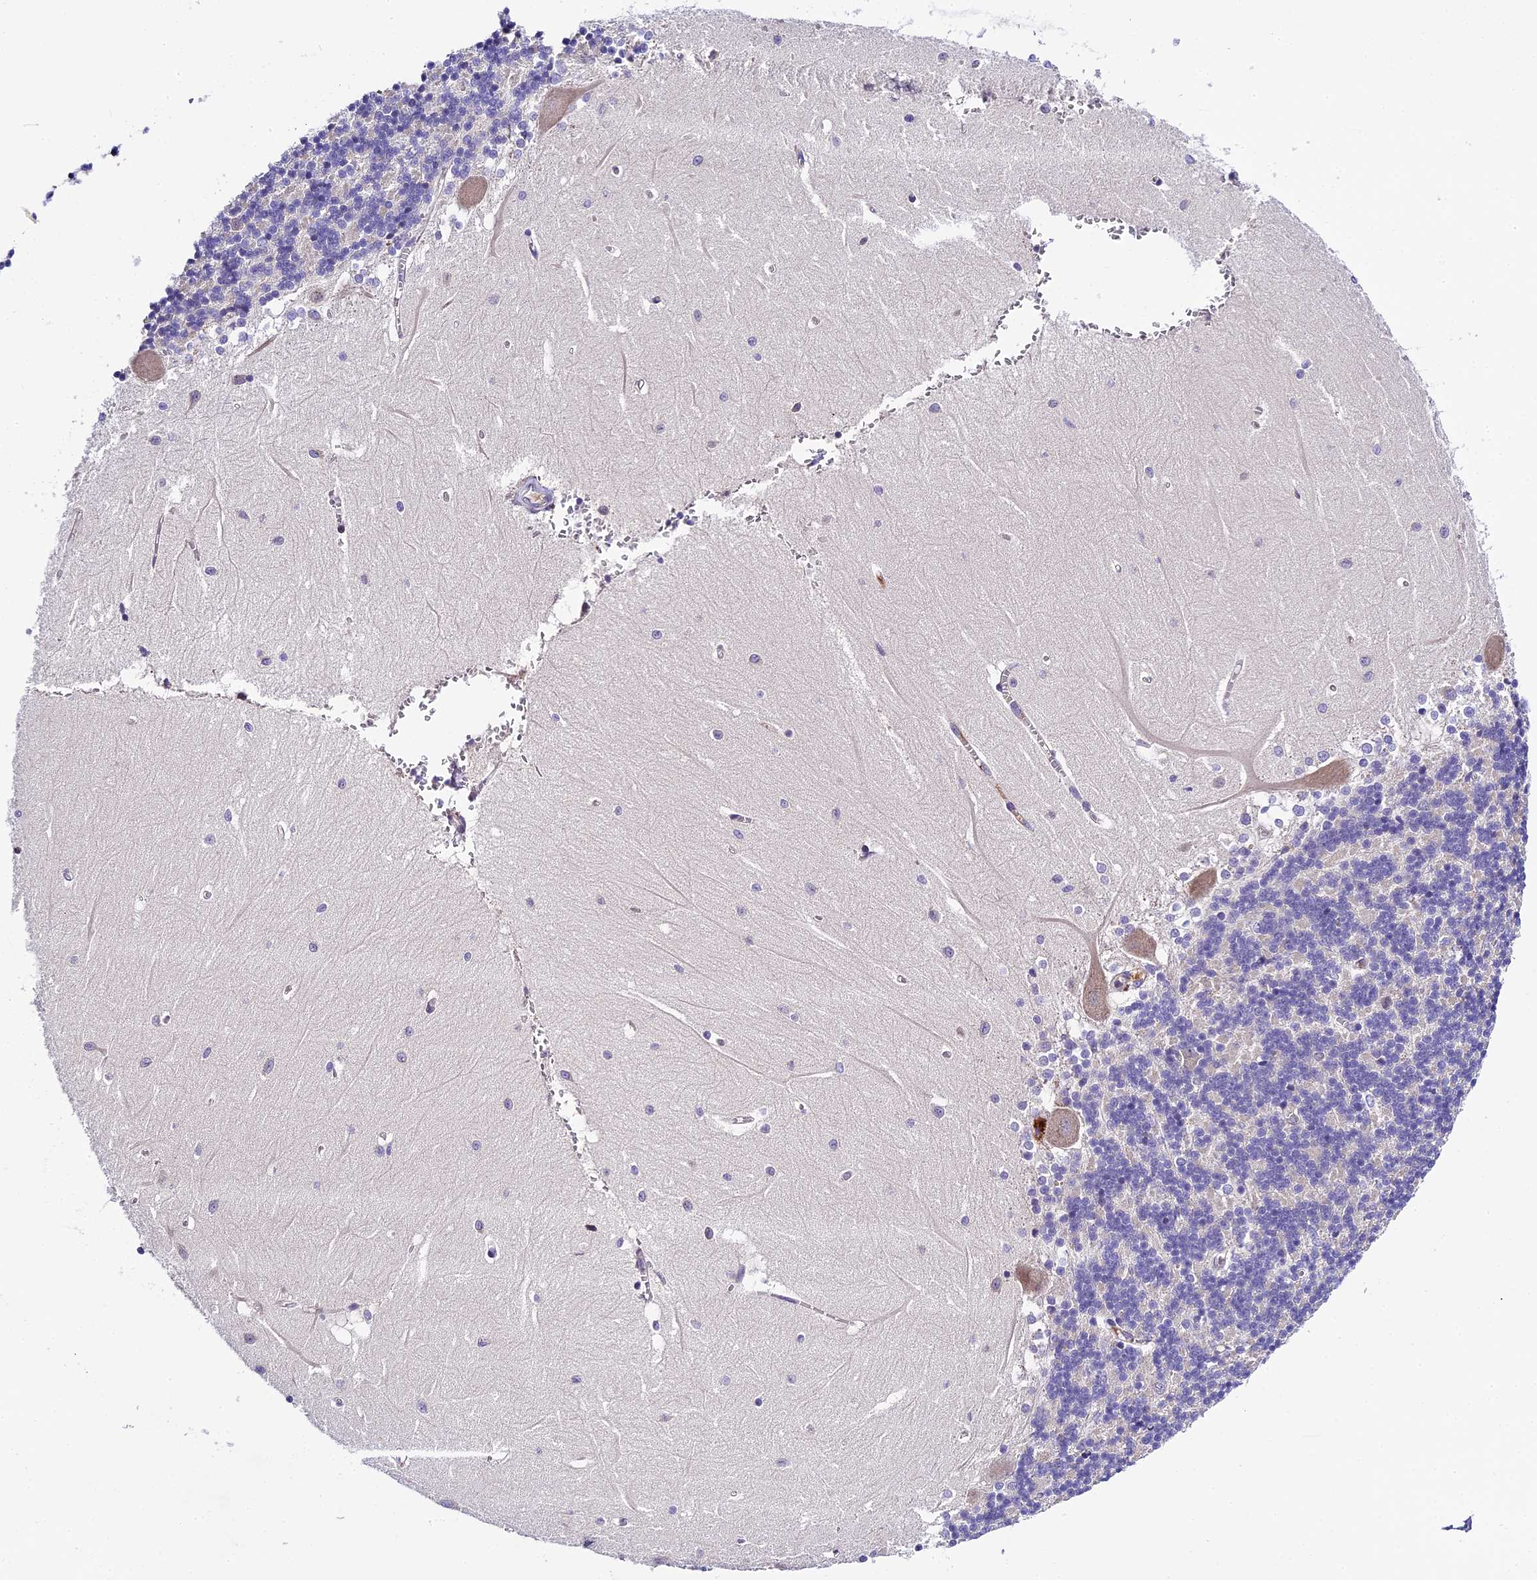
{"staining": {"intensity": "negative", "quantity": "none", "location": "none"}, "tissue": "cerebellum", "cell_type": "Cells in granular layer", "image_type": "normal", "snomed": [{"axis": "morphology", "description": "Normal tissue, NOS"}, {"axis": "topography", "description": "Cerebellum"}], "caption": "Immunohistochemistry of unremarkable cerebellum shows no positivity in cells in granular layer. Nuclei are stained in blue.", "gene": "ENKD1", "patient": {"sex": "male", "age": 37}}